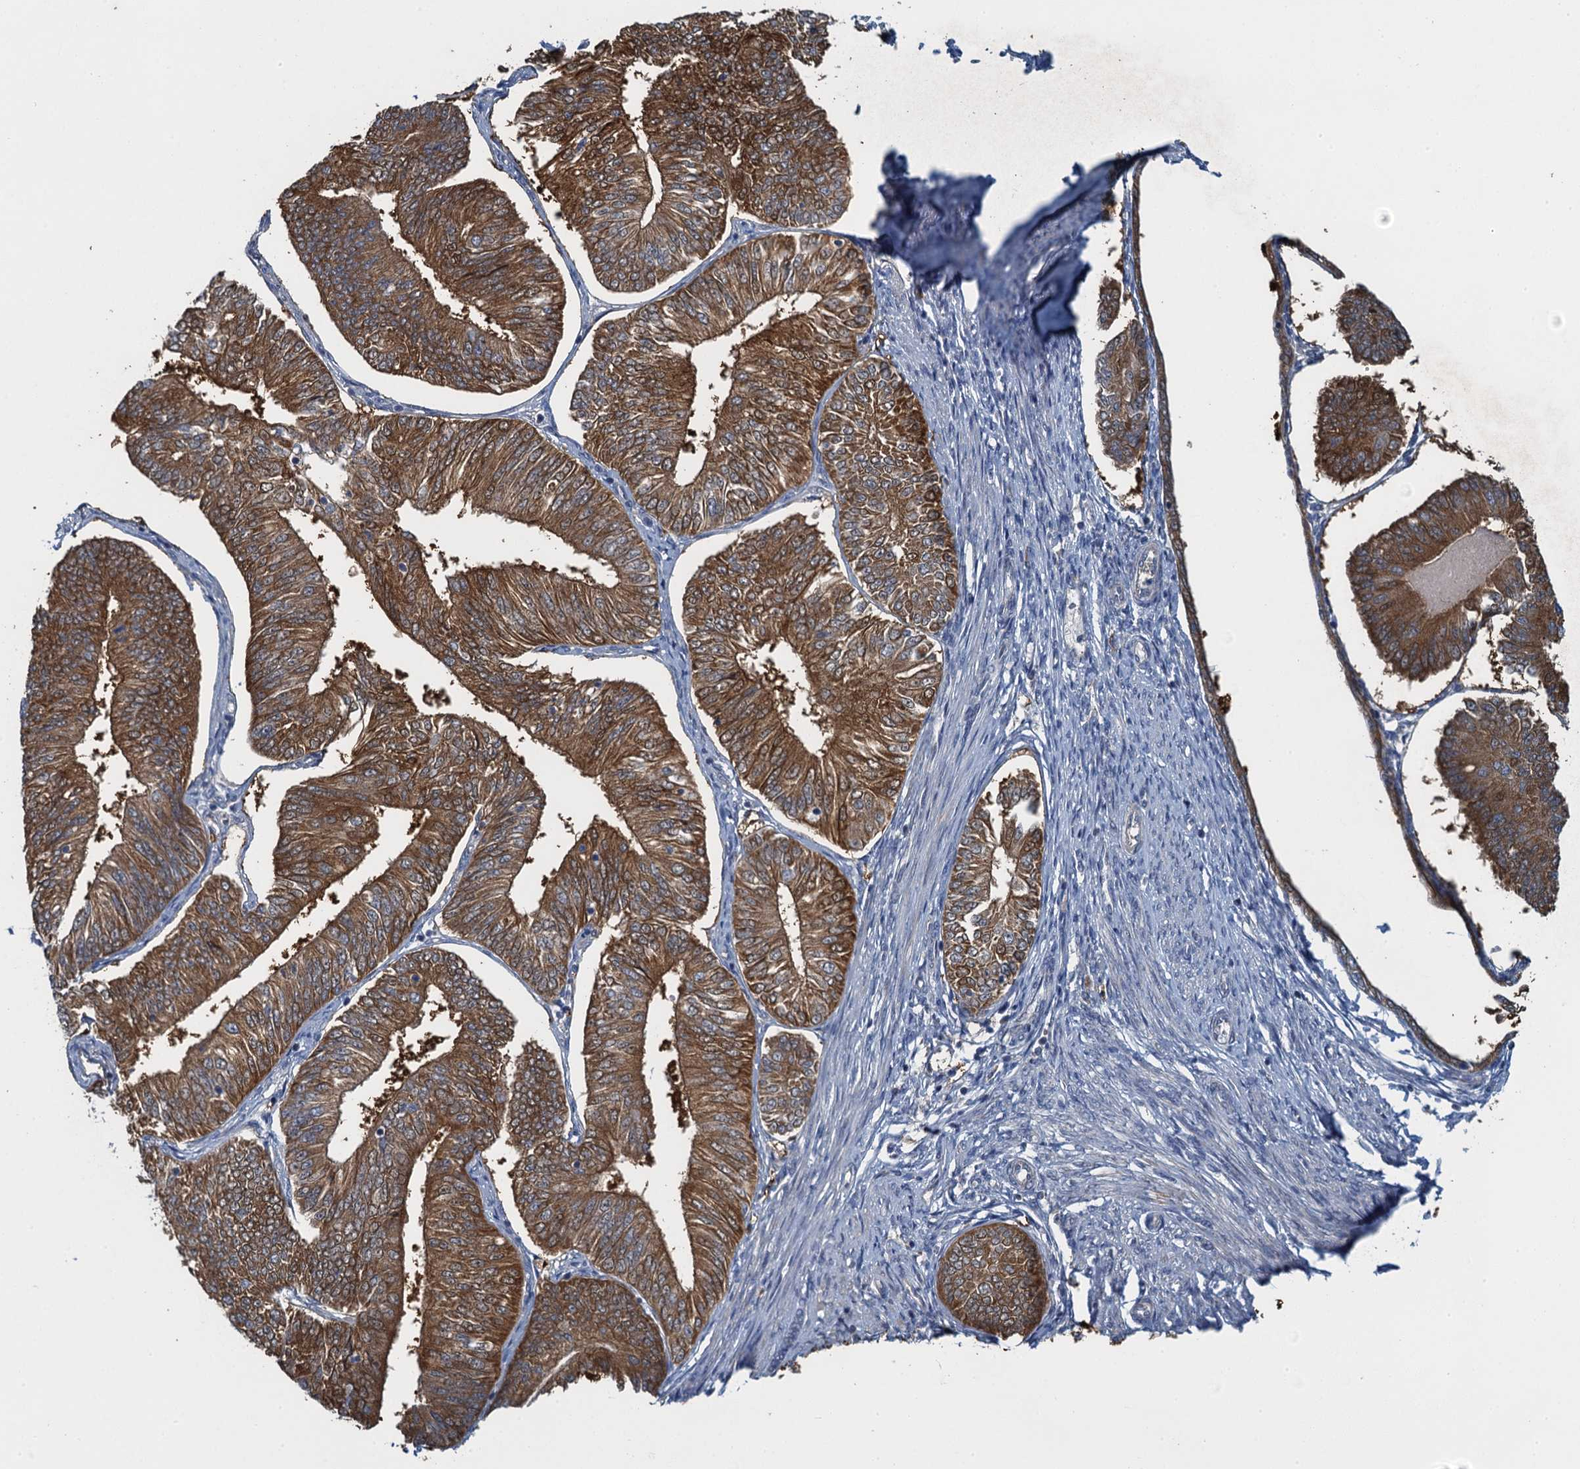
{"staining": {"intensity": "strong", "quantity": ">75%", "location": "cytoplasmic/membranous"}, "tissue": "endometrial cancer", "cell_type": "Tumor cells", "image_type": "cancer", "snomed": [{"axis": "morphology", "description": "Adenocarcinoma, NOS"}, {"axis": "topography", "description": "Endometrium"}], "caption": "A high-resolution micrograph shows immunohistochemistry (IHC) staining of adenocarcinoma (endometrial), which reveals strong cytoplasmic/membranous positivity in approximately >75% of tumor cells.", "gene": "ALG2", "patient": {"sex": "female", "age": 58}}